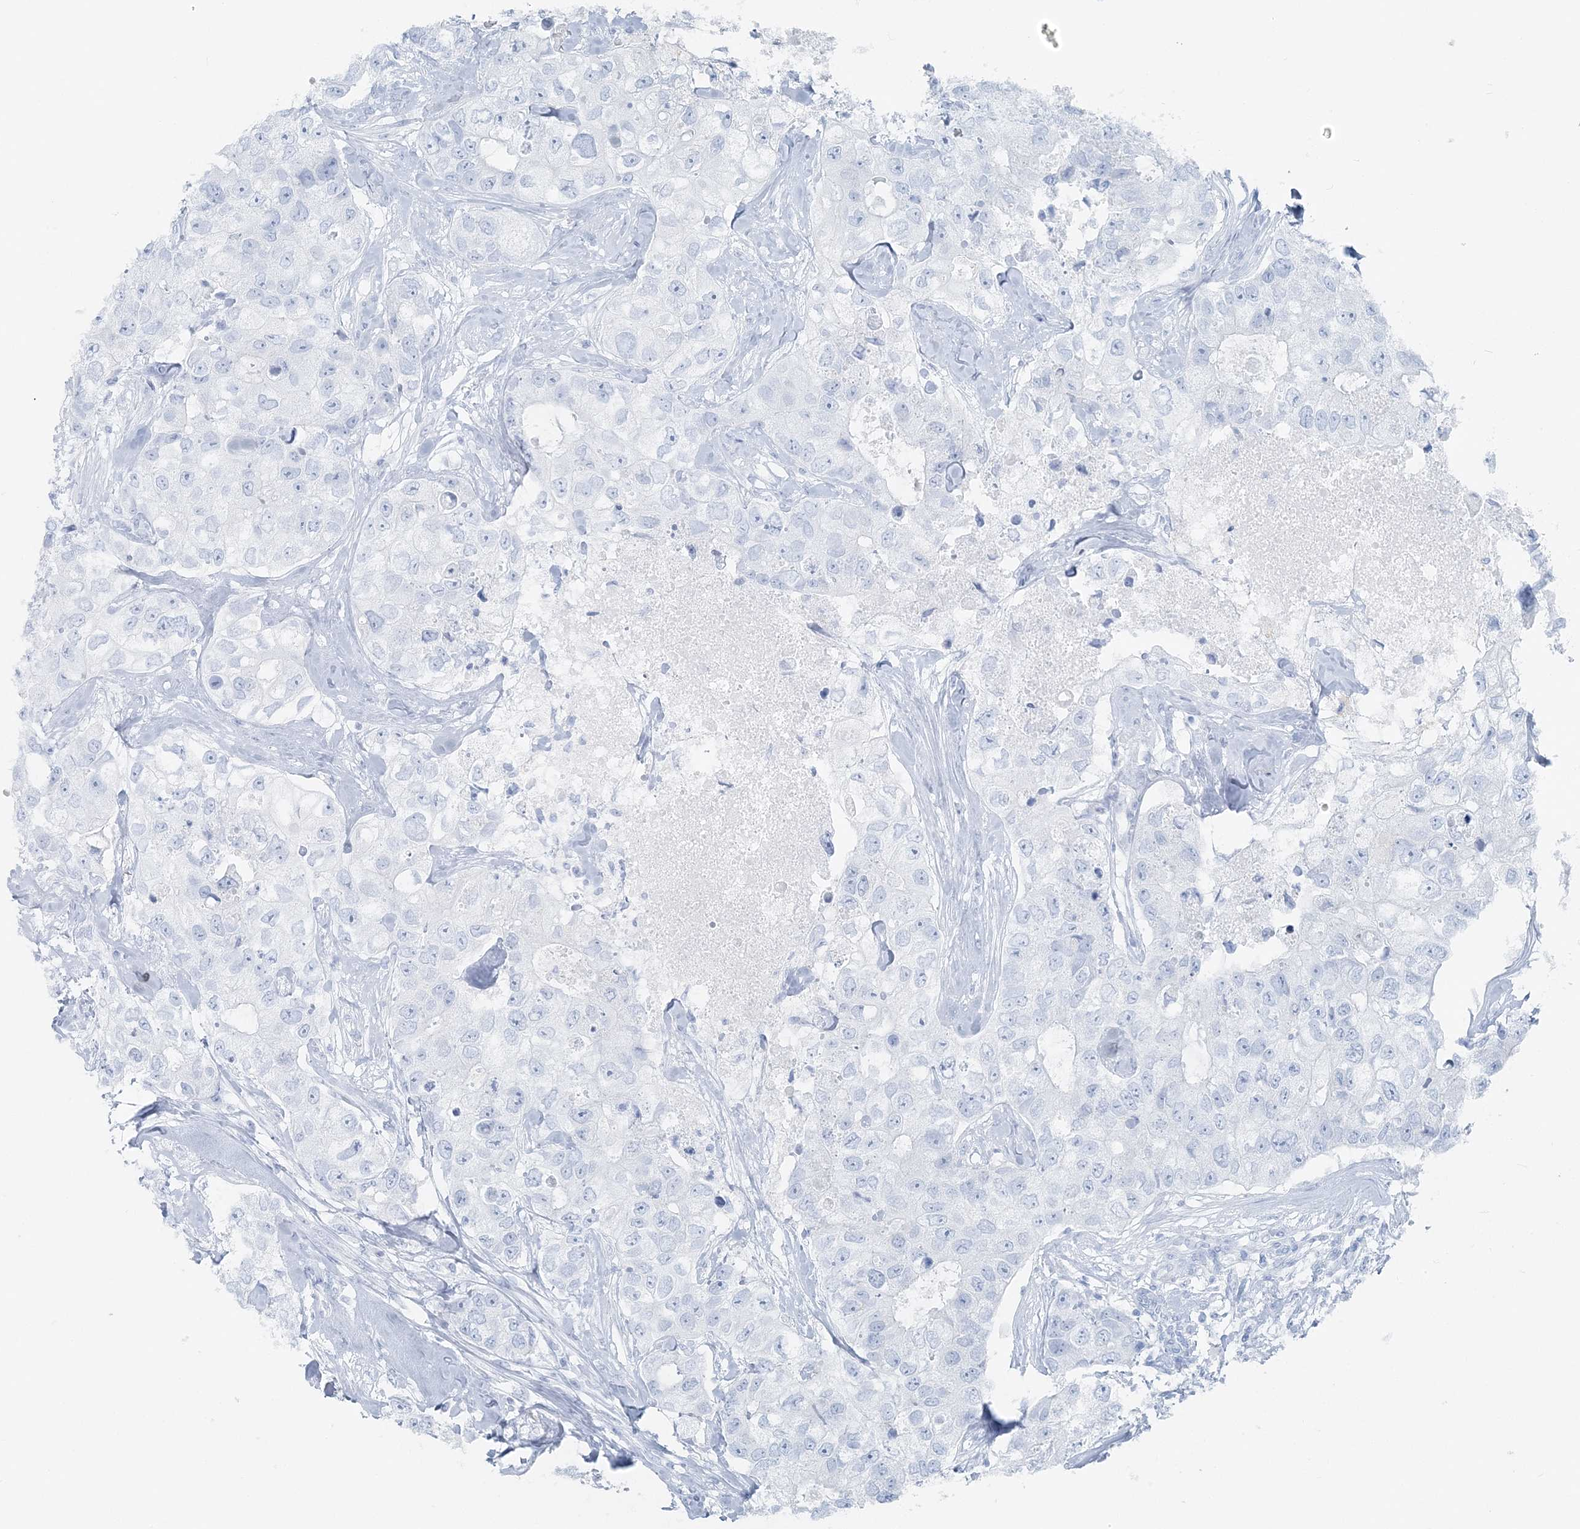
{"staining": {"intensity": "negative", "quantity": "none", "location": "none"}, "tissue": "breast cancer", "cell_type": "Tumor cells", "image_type": "cancer", "snomed": [{"axis": "morphology", "description": "Duct carcinoma"}, {"axis": "topography", "description": "Breast"}], "caption": "IHC micrograph of neoplastic tissue: human breast cancer stained with DAB shows no significant protein expression in tumor cells.", "gene": "ATP11A", "patient": {"sex": "female", "age": 62}}